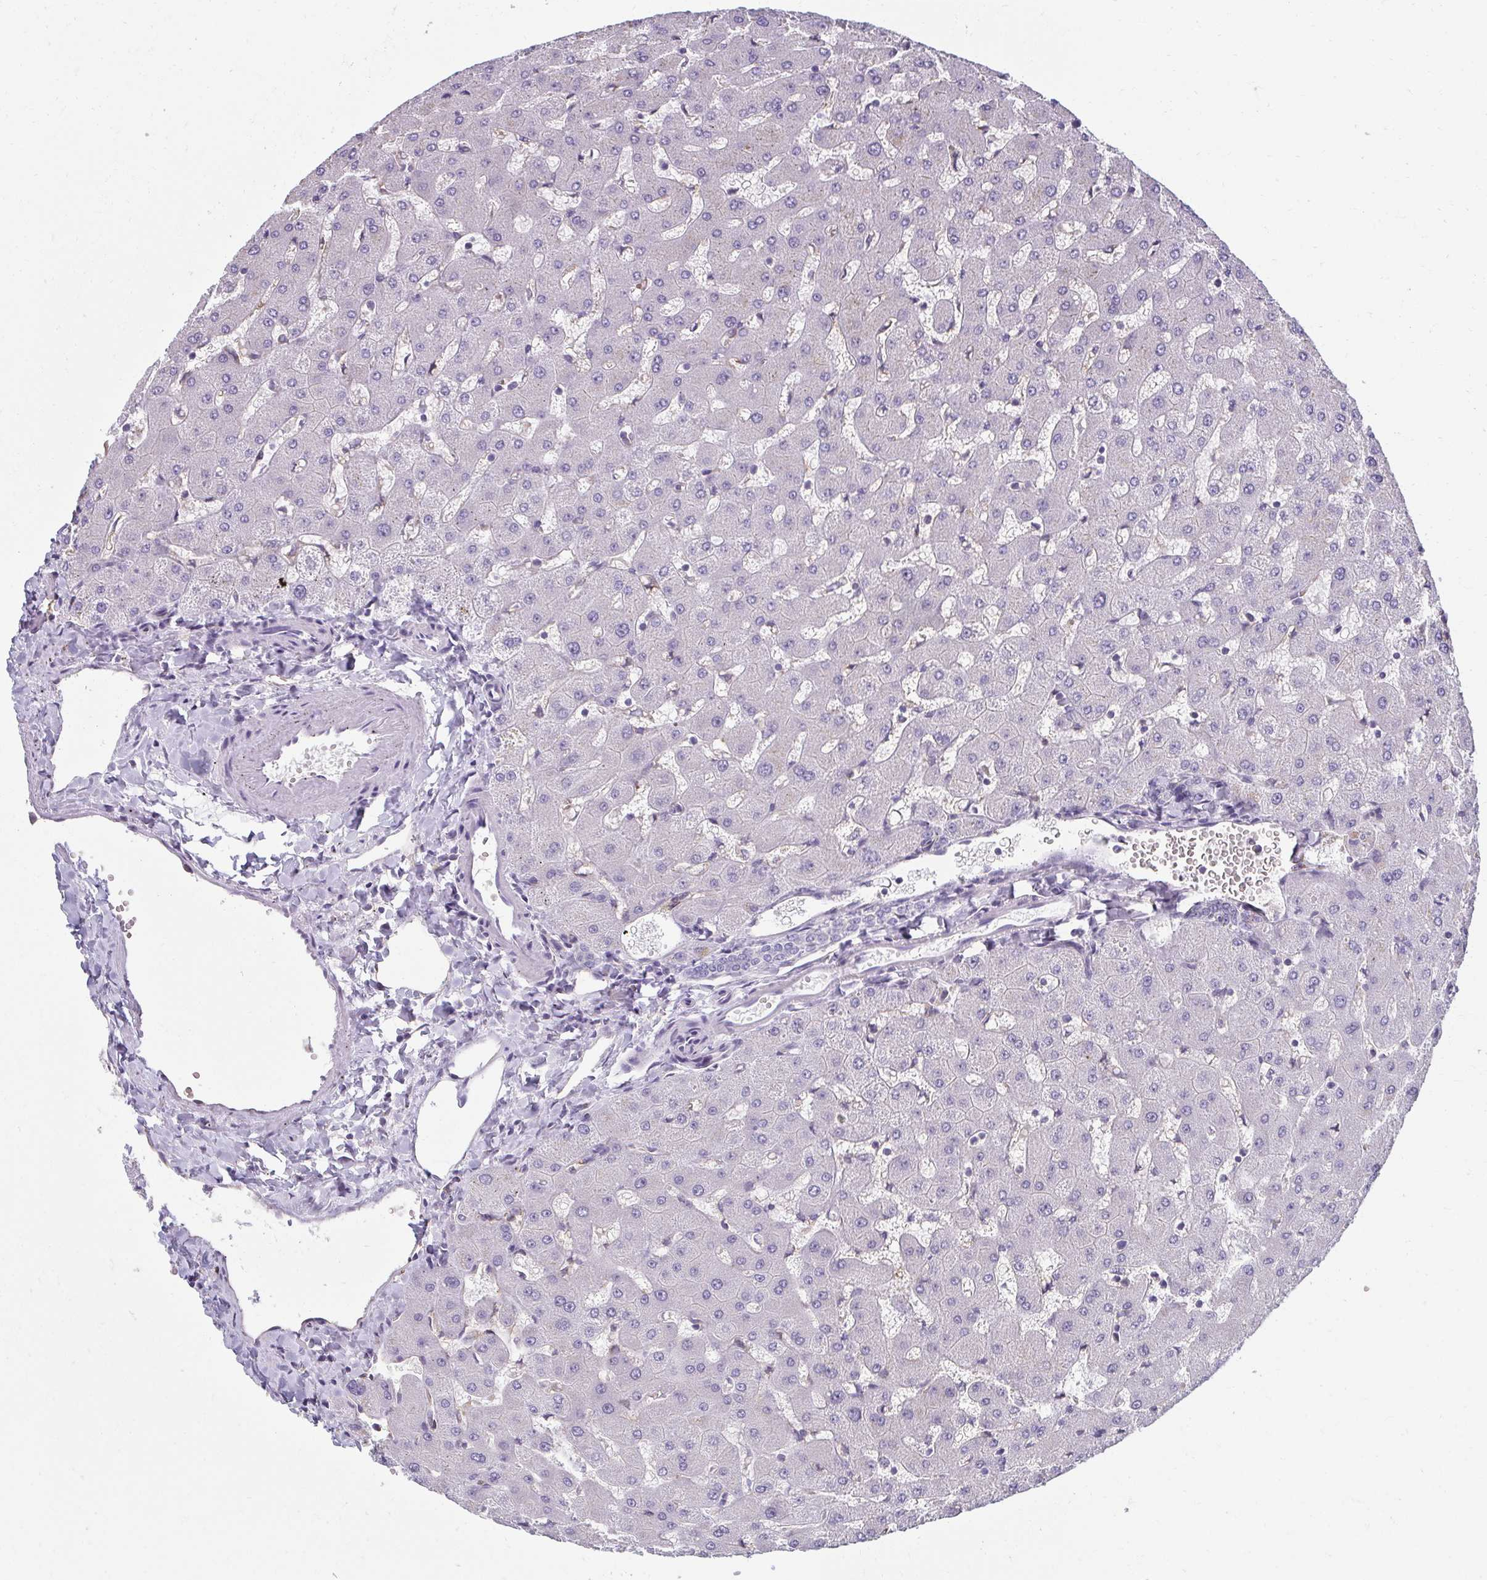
{"staining": {"intensity": "negative", "quantity": "none", "location": "none"}, "tissue": "liver", "cell_type": "Cholangiocytes", "image_type": "normal", "snomed": [{"axis": "morphology", "description": "Normal tissue, NOS"}, {"axis": "topography", "description": "Liver"}], "caption": "Immunohistochemistry (IHC) of benign liver reveals no positivity in cholangiocytes. (DAB immunohistochemistry with hematoxylin counter stain).", "gene": "PDE2A", "patient": {"sex": "female", "age": 63}}